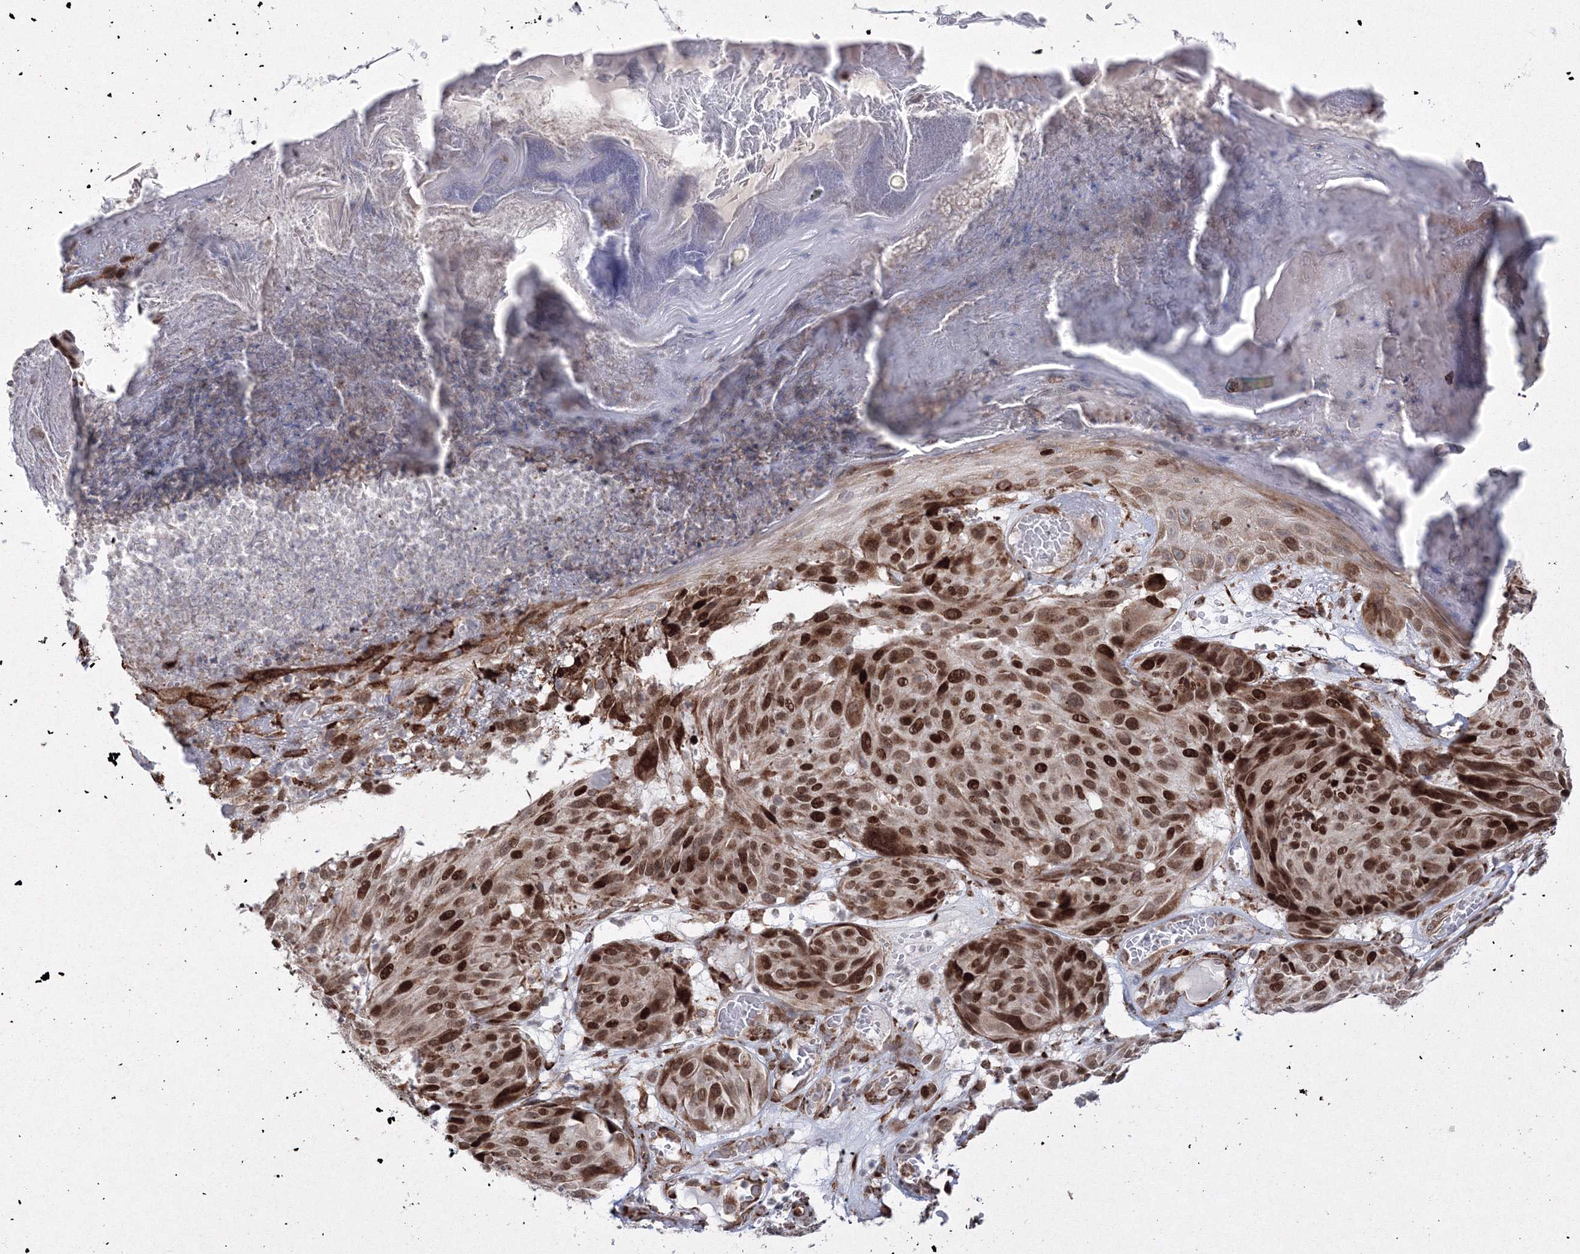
{"staining": {"intensity": "strong", "quantity": ">75%", "location": "nuclear"}, "tissue": "melanoma", "cell_type": "Tumor cells", "image_type": "cancer", "snomed": [{"axis": "morphology", "description": "Malignant melanoma, NOS"}, {"axis": "topography", "description": "Skin"}], "caption": "The photomicrograph shows staining of malignant melanoma, revealing strong nuclear protein positivity (brown color) within tumor cells.", "gene": "EFCAB12", "patient": {"sex": "male", "age": 83}}